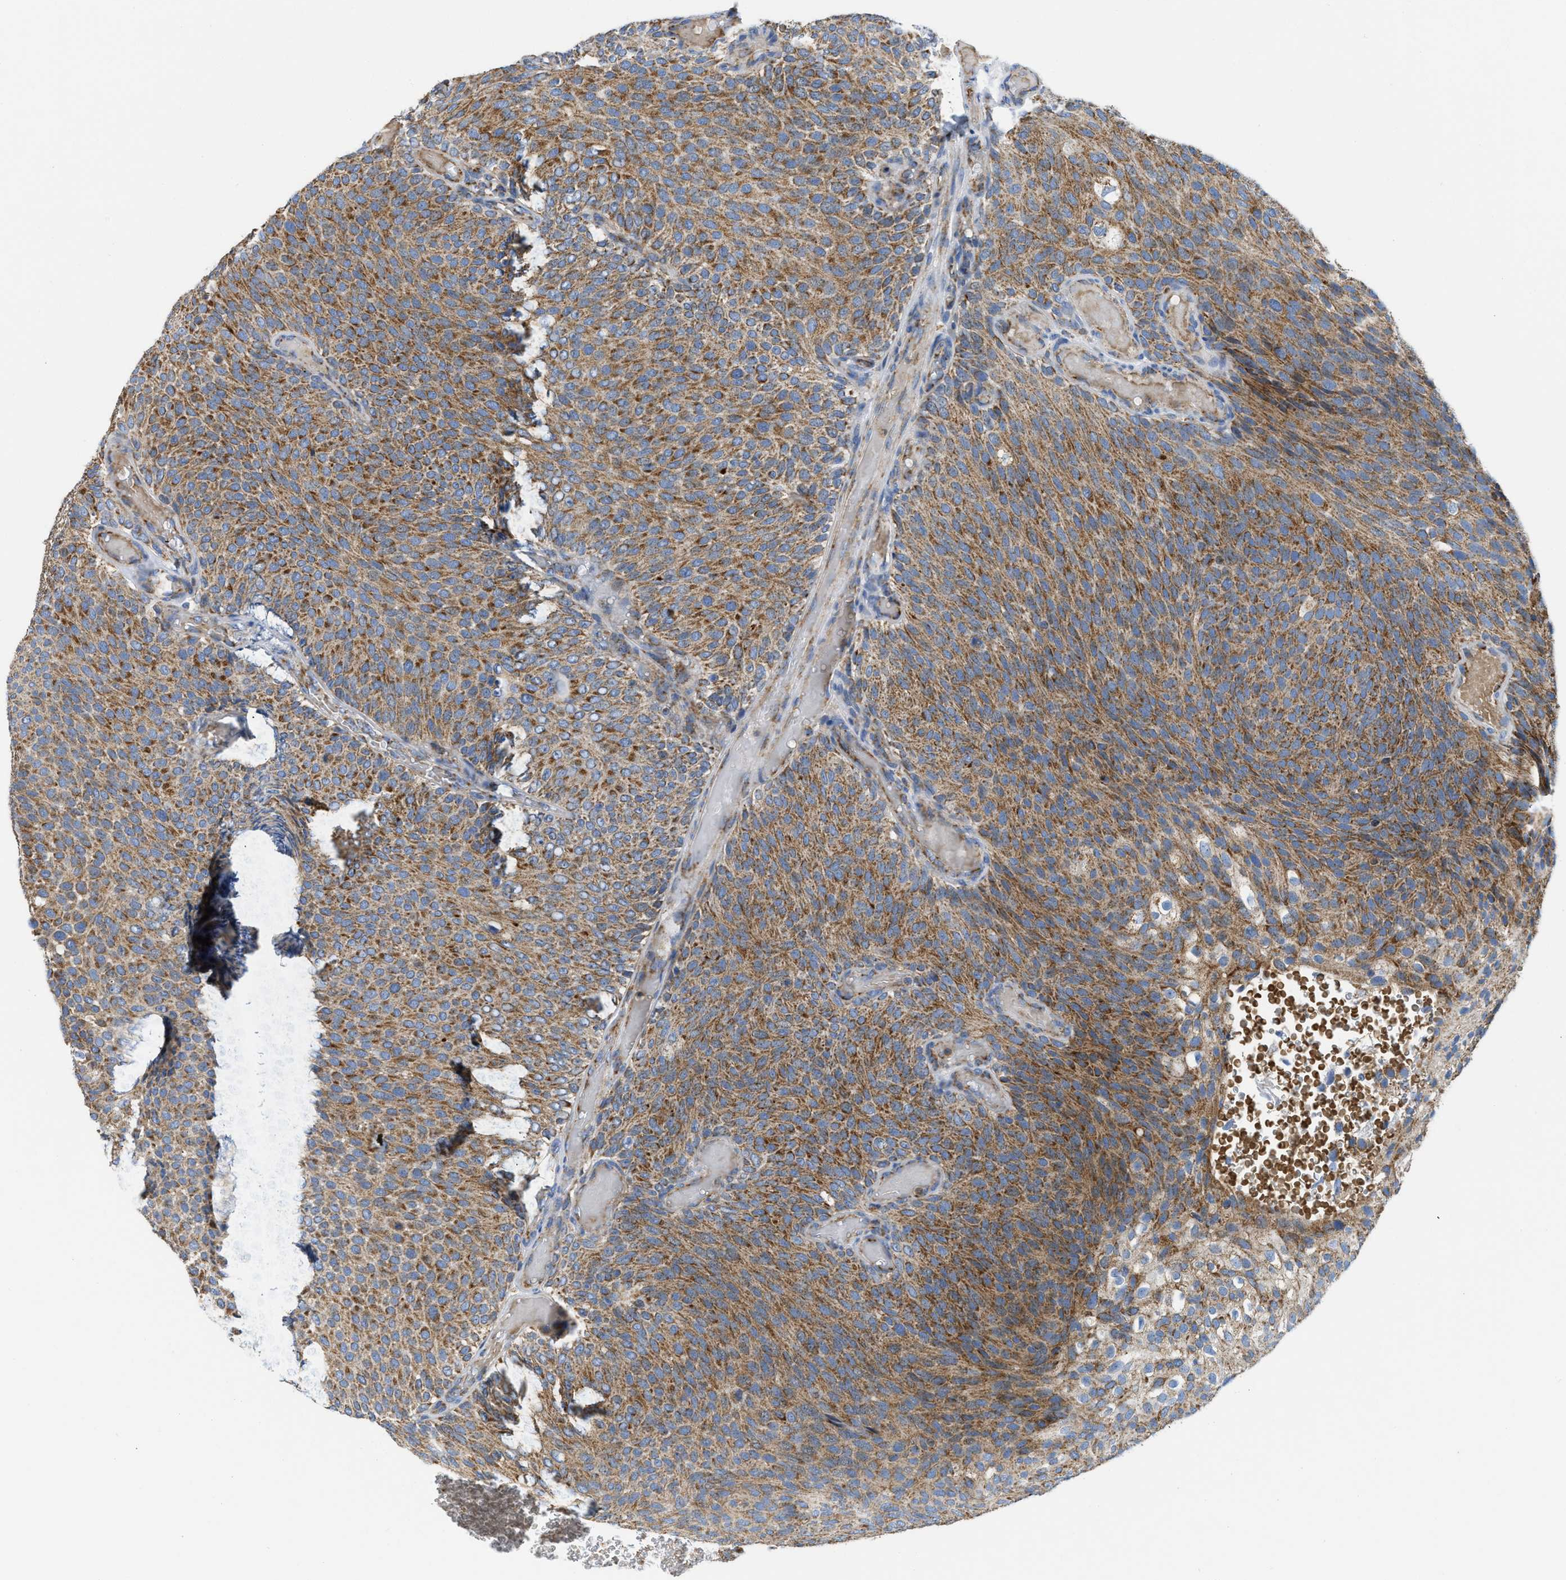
{"staining": {"intensity": "moderate", "quantity": ">75%", "location": "cytoplasmic/membranous"}, "tissue": "urothelial cancer", "cell_type": "Tumor cells", "image_type": "cancer", "snomed": [{"axis": "morphology", "description": "Urothelial carcinoma, Low grade"}, {"axis": "topography", "description": "Urinary bladder"}], "caption": "Tumor cells demonstrate moderate cytoplasmic/membranous expression in approximately >75% of cells in urothelial carcinoma (low-grade).", "gene": "SLC25A13", "patient": {"sex": "male", "age": 78}}